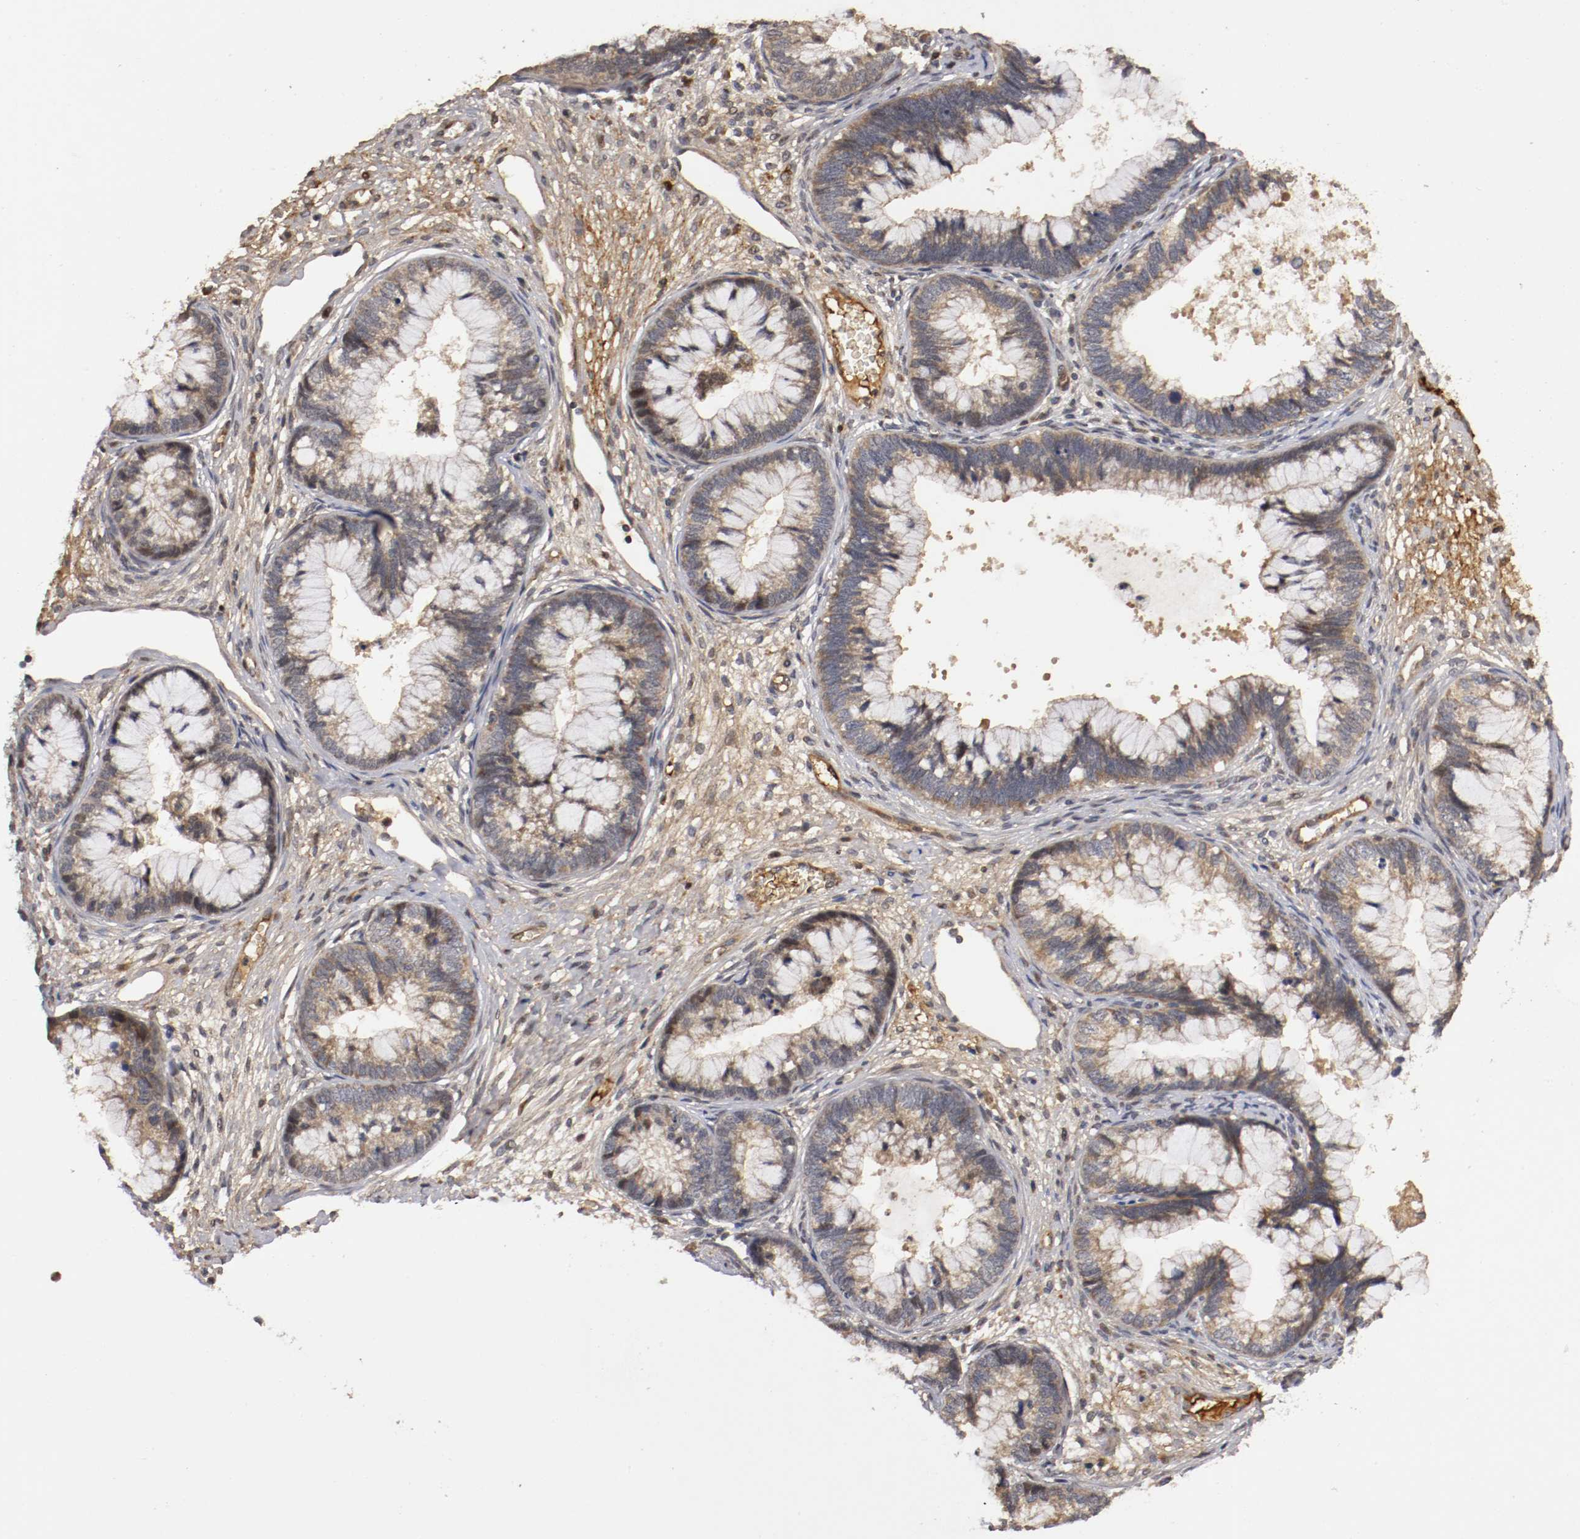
{"staining": {"intensity": "moderate", "quantity": "25%-75%", "location": "cytoplasmic/membranous,nuclear"}, "tissue": "cervical cancer", "cell_type": "Tumor cells", "image_type": "cancer", "snomed": [{"axis": "morphology", "description": "Adenocarcinoma, NOS"}, {"axis": "topography", "description": "Cervix"}], "caption": "Immunohistochemical staining of cervical adenocarcinoma exhibits medium levels of moderate cytoplasmic/membranous and nuclear protein staining in approximately 25%-75% of tumor cells.", "gene": "TNFRSF1B", "patient": {"sex": "female", "age": 44}}